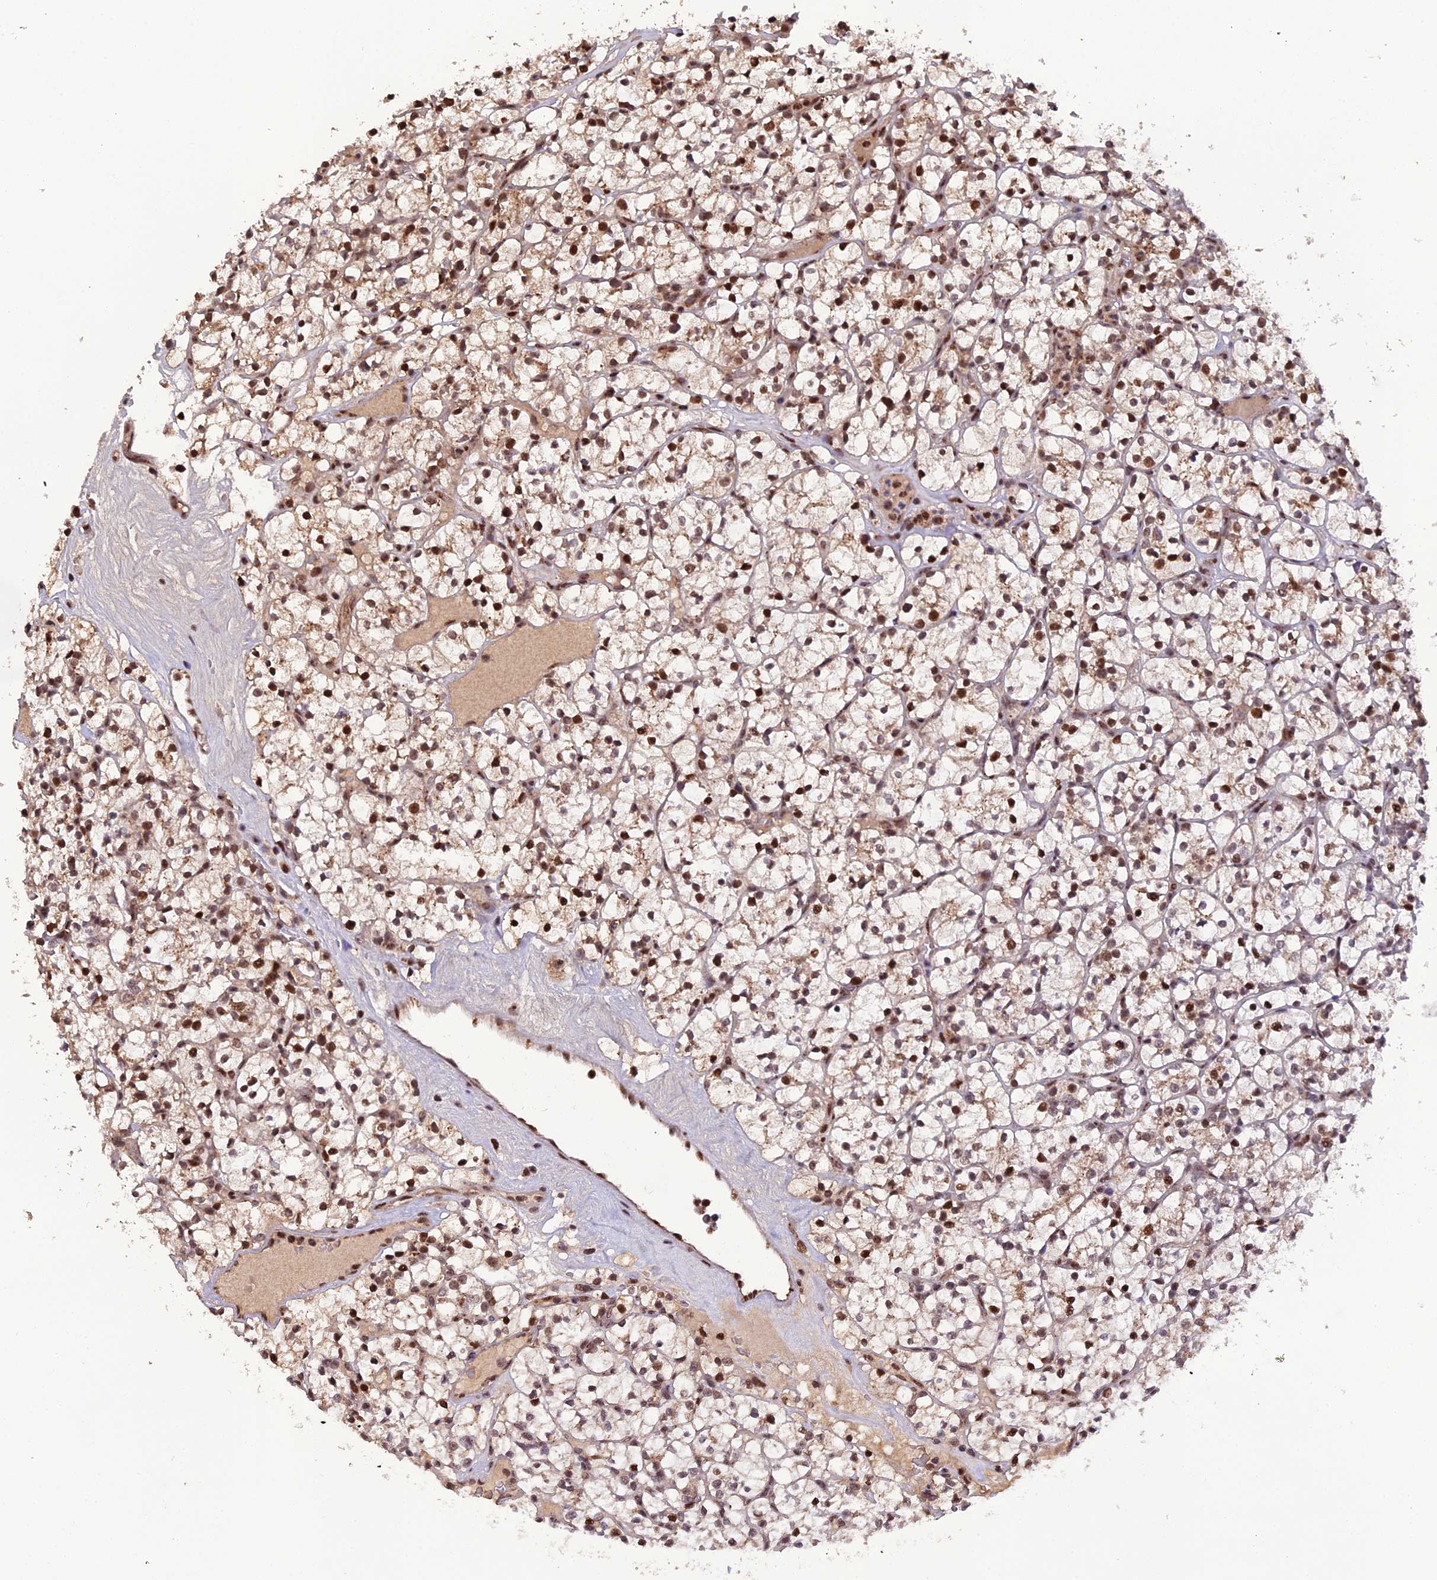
{"staining": {"intensity": "moderate", "quantity": ">75%", "location": "cytoplasmic/membranous,nuclear"}, "tissue": "renal cancer", "cell_type": "Tumor cells", "image_type": "cancer", "snomed": [{"axis": "morphology", "description": "Adenocarcinoma, NOS"}, {"axis": "topography", "description": "Kidney"}], "caption": "About >75% of tumor cells in human renal cancer reveal moderate cytoplasmic/membranous and nuclear protein expression as visualized by brown immunohistochemical staining.", "gene": "ARL2", "patient": {"sex": "female", "age": 64}}